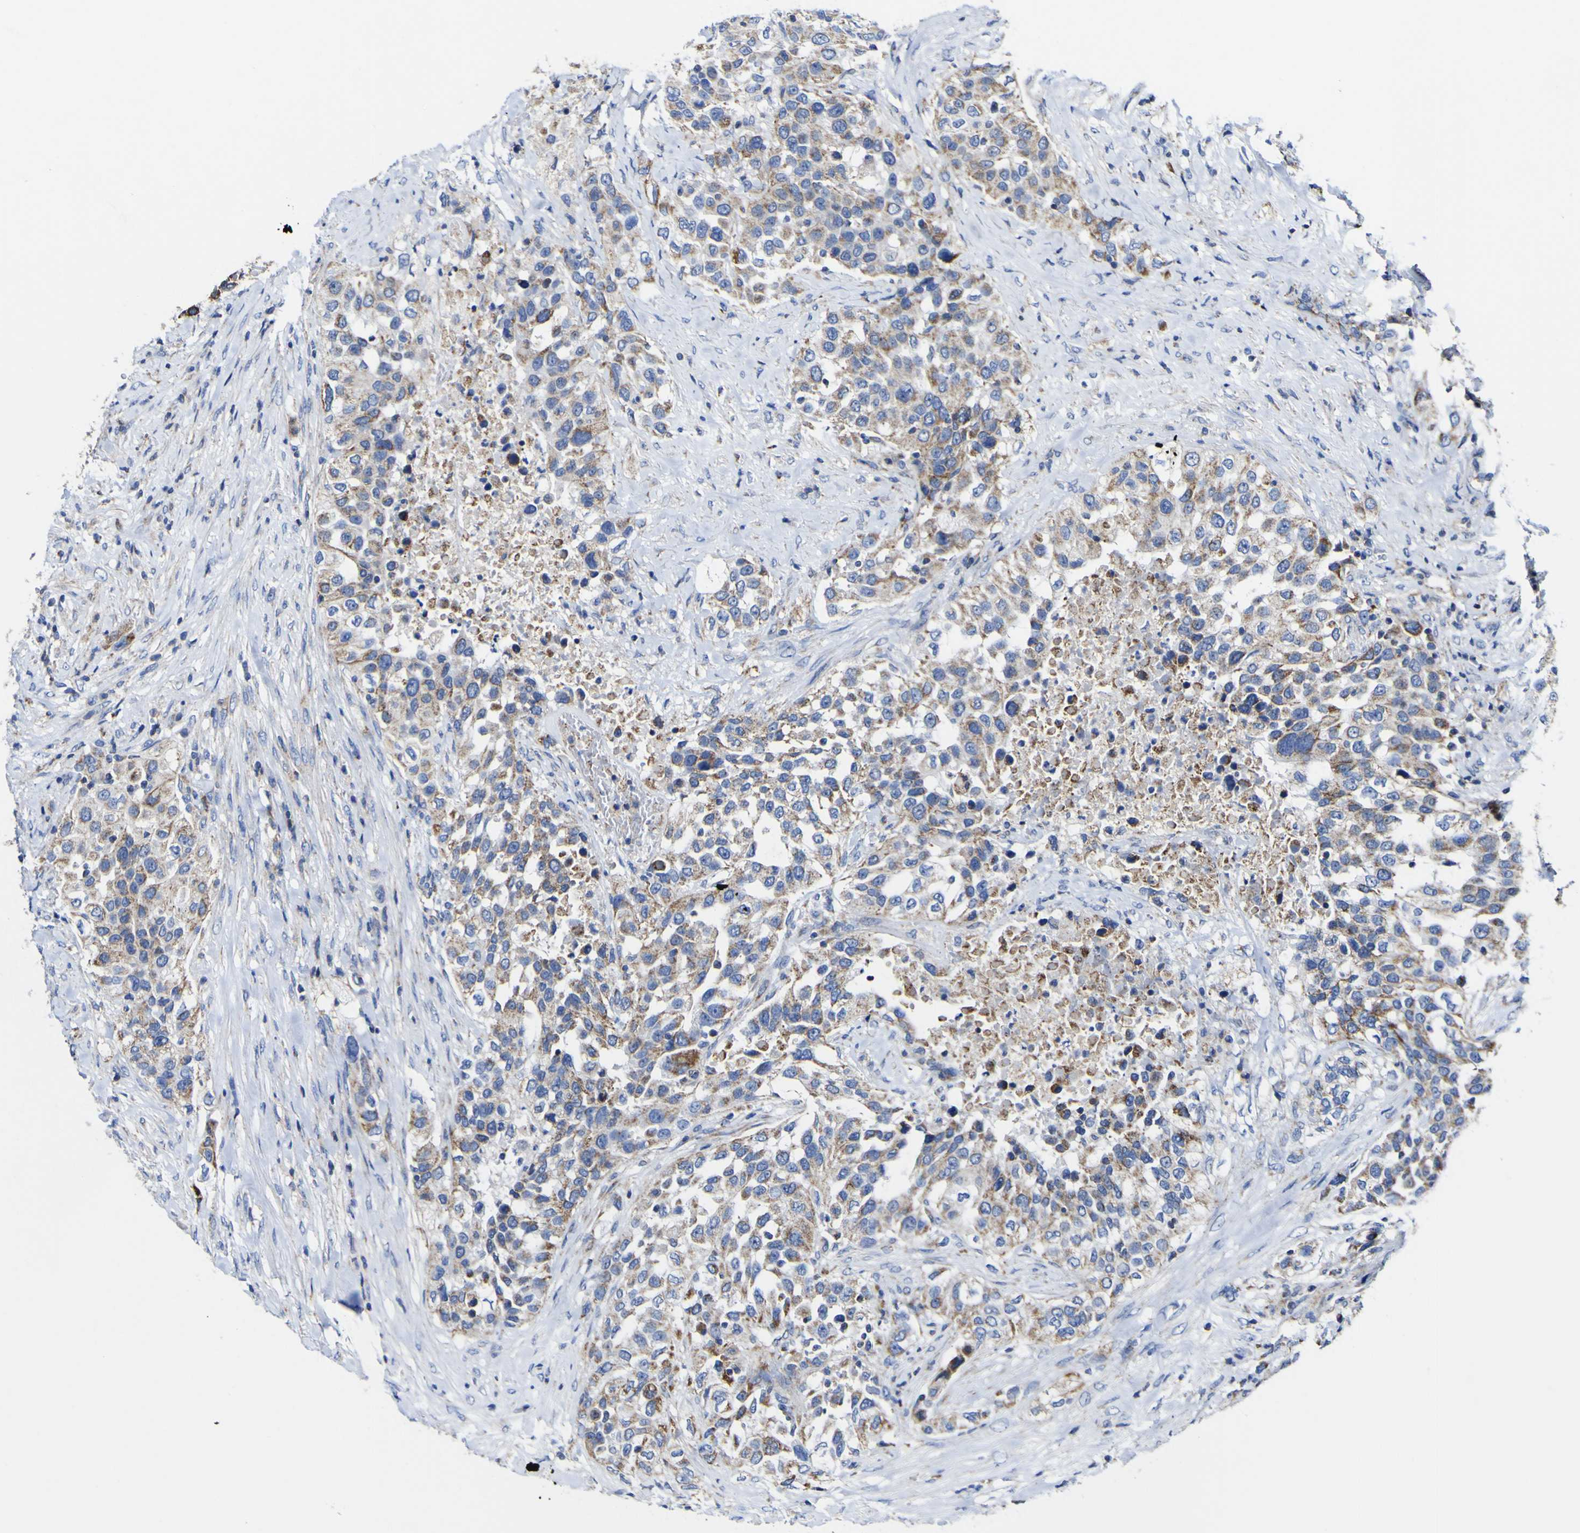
{"staining": {"intensity": "moderate", "quantity": ">75%", "location": "cytoplasmic/membranous"}, "tissue": "urothelial cancer", "cell_type": "Tumor cells", "image_type": "cancer", "snomed": [{"axis": "morphology", "description": "Urothelial carcinoma, High grade"}, {"axis": "topography", "description": "Urinary bladder"}], "caption": "Urothelial cancer stained for a protein exhibits moderate cytoplasmic/membranous positivity in tumor cells.", "gene": "CCDC90B", "patient": {"sex": "female", "age": 80}}